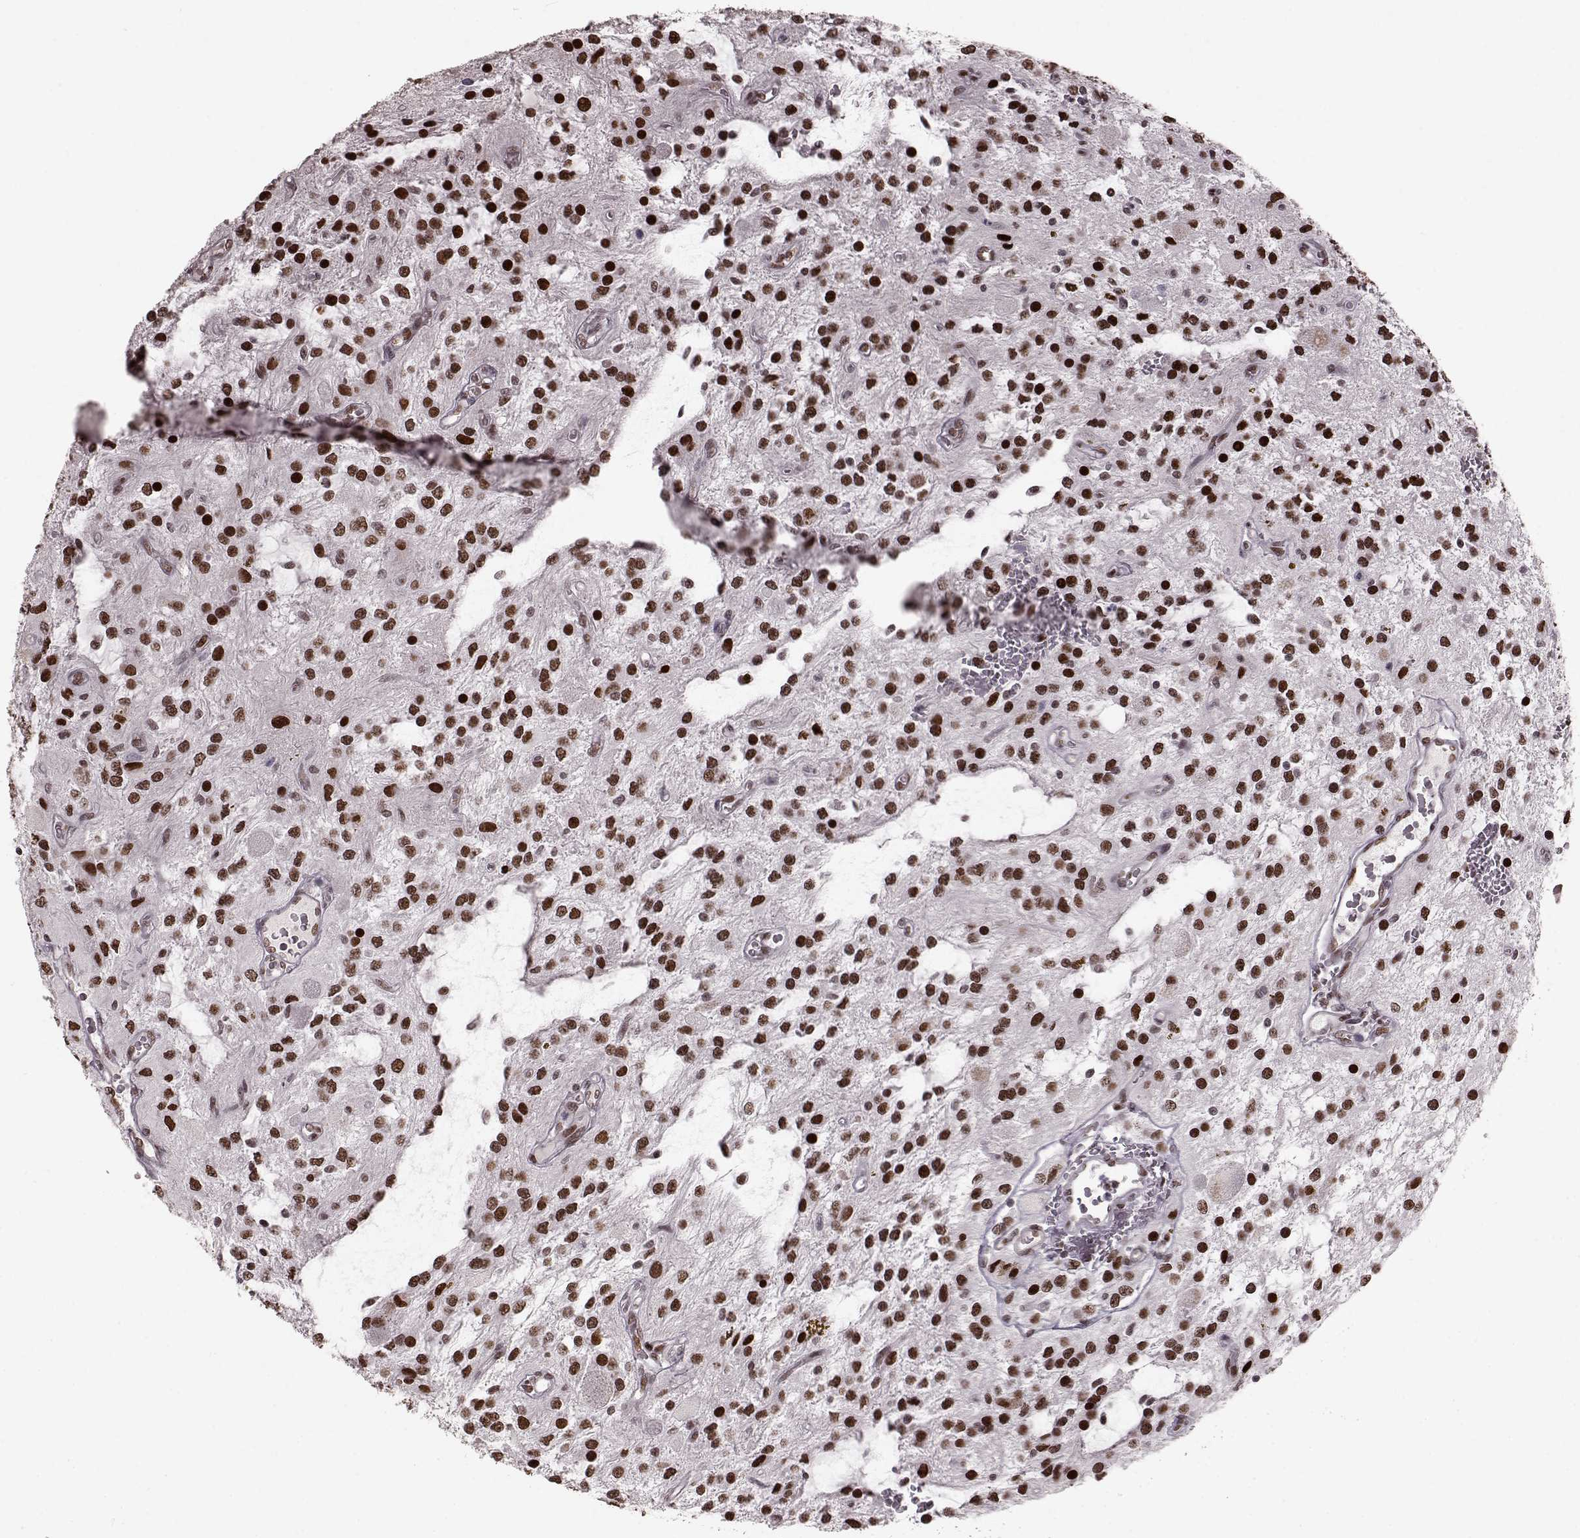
{"staining": {"intensity": "strong", "quantity": ">75%", "location": "nuclear"}, "tissue": "glioma", "cell_type": "Tumor cells", "image_type": "cancer", "snomed": [{"axis": "morphology", "description": "Glioma, malignant, Low grade"}, {"axis": "topography", "description": "Cerebellum"}], "caption": "A brown stain labels strong nuclear expression of a protein in human malignant glioma (low-grade) tumor cells. The protein is stained brown, and the nuclei are stained in blue (DAB (3,3'-diaminobenzidine) IHC with brightfield microscopy, high magnification).", "gene": "NR2C1", "patient": {"sex": "female", "age": 14}}